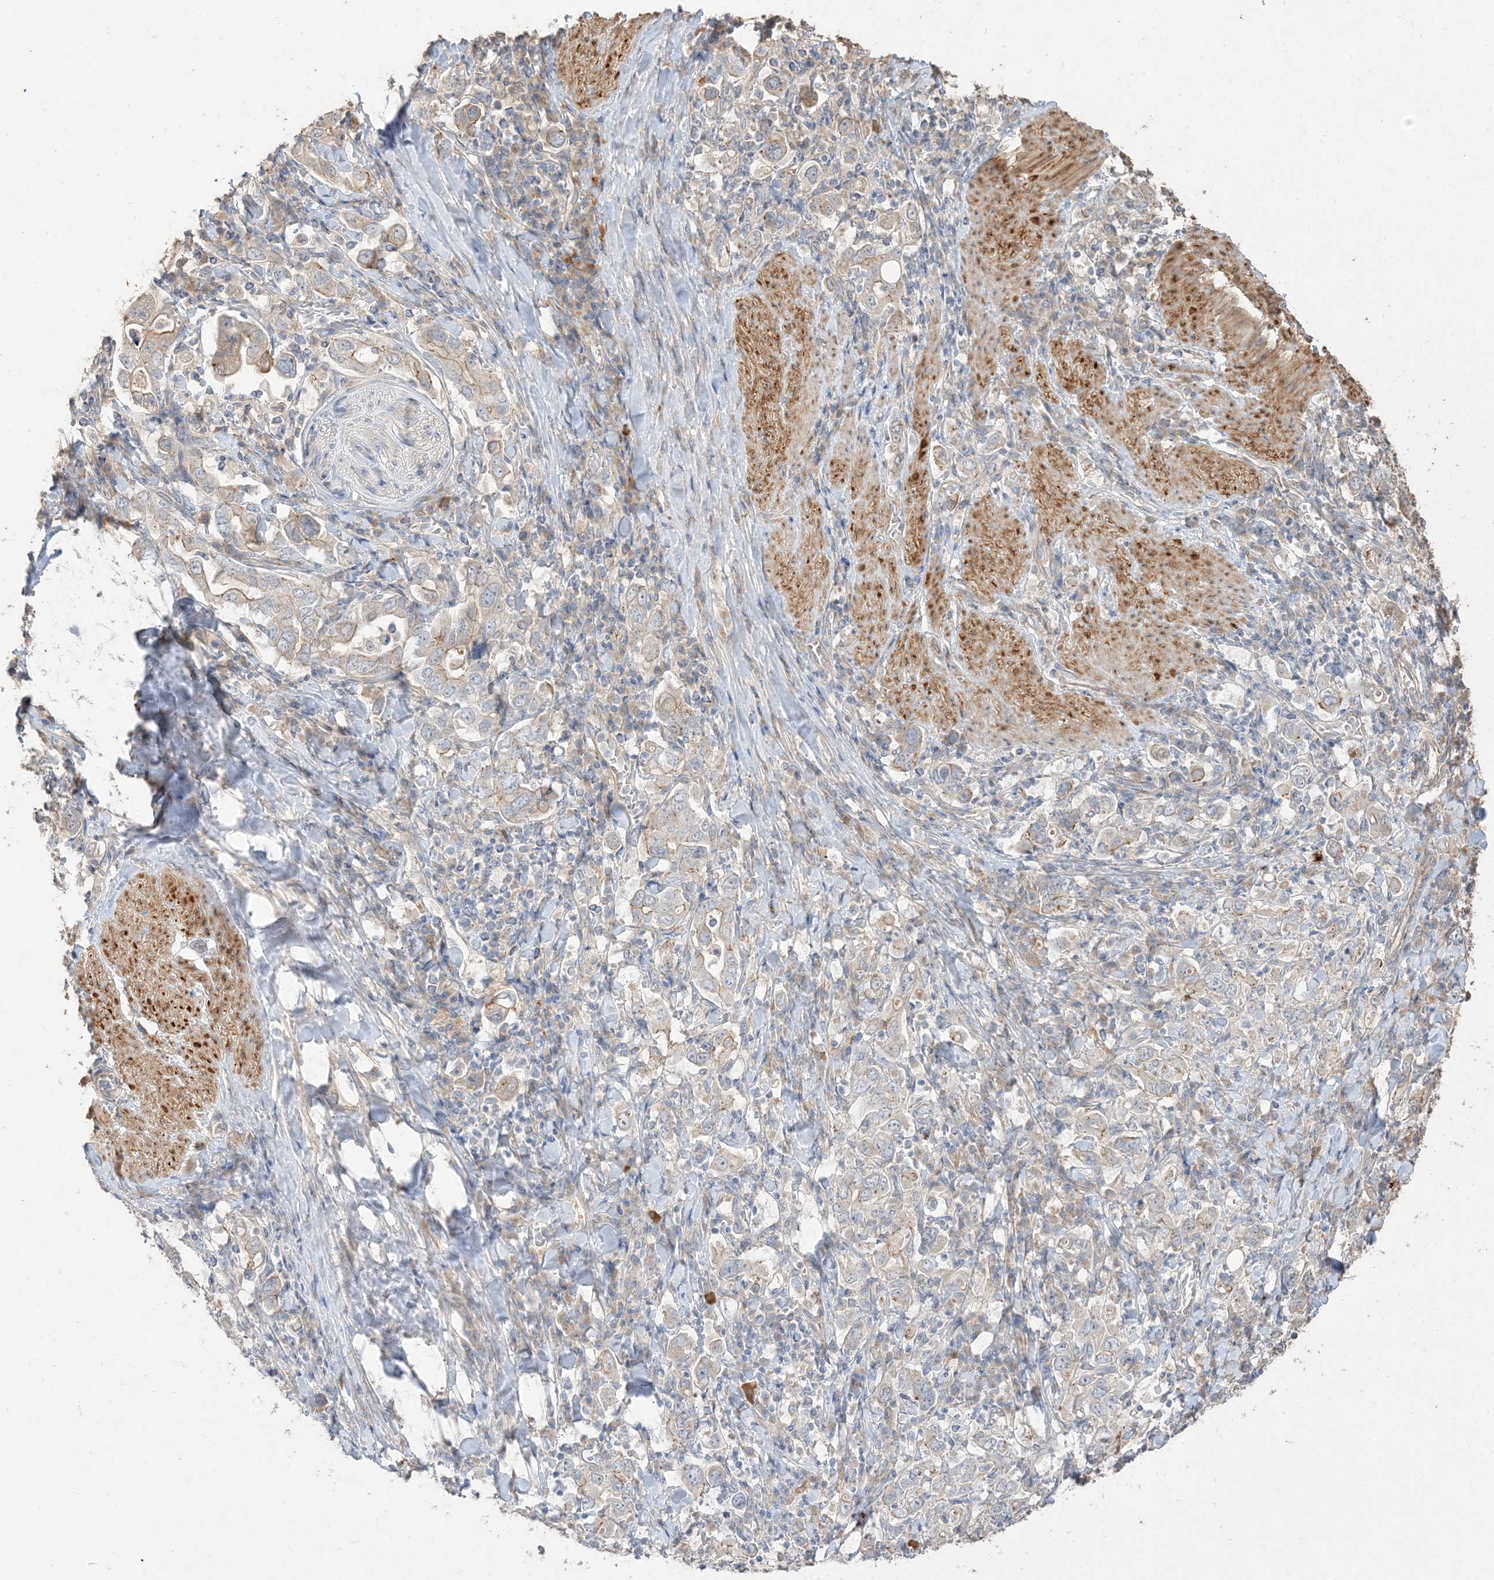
{"staining": {"intensity": "weak", "quantity": "25%-75%", "location": "cytoplasmic/membranous"}, "tissue": "stomach cancer", "cell_type": "Tumor cells", "image_type": "cancer", "snomed": [{"axis": "morphology", "description": "Adenocarcinoma, NOS"}, {"axis": "topography", "description": "Stomach, upper"}], "caption": "A low amount of weak cytoplasmic/membranous staining is identified in about 25%-75% of tumor cells in stomach cancer (adenocarcinoma) tissue. The protein of interest is shown in brown color, while the nuclei are stained blue.", "gene": "RNF175", "patient": {"sex": "male", "age": 62}}